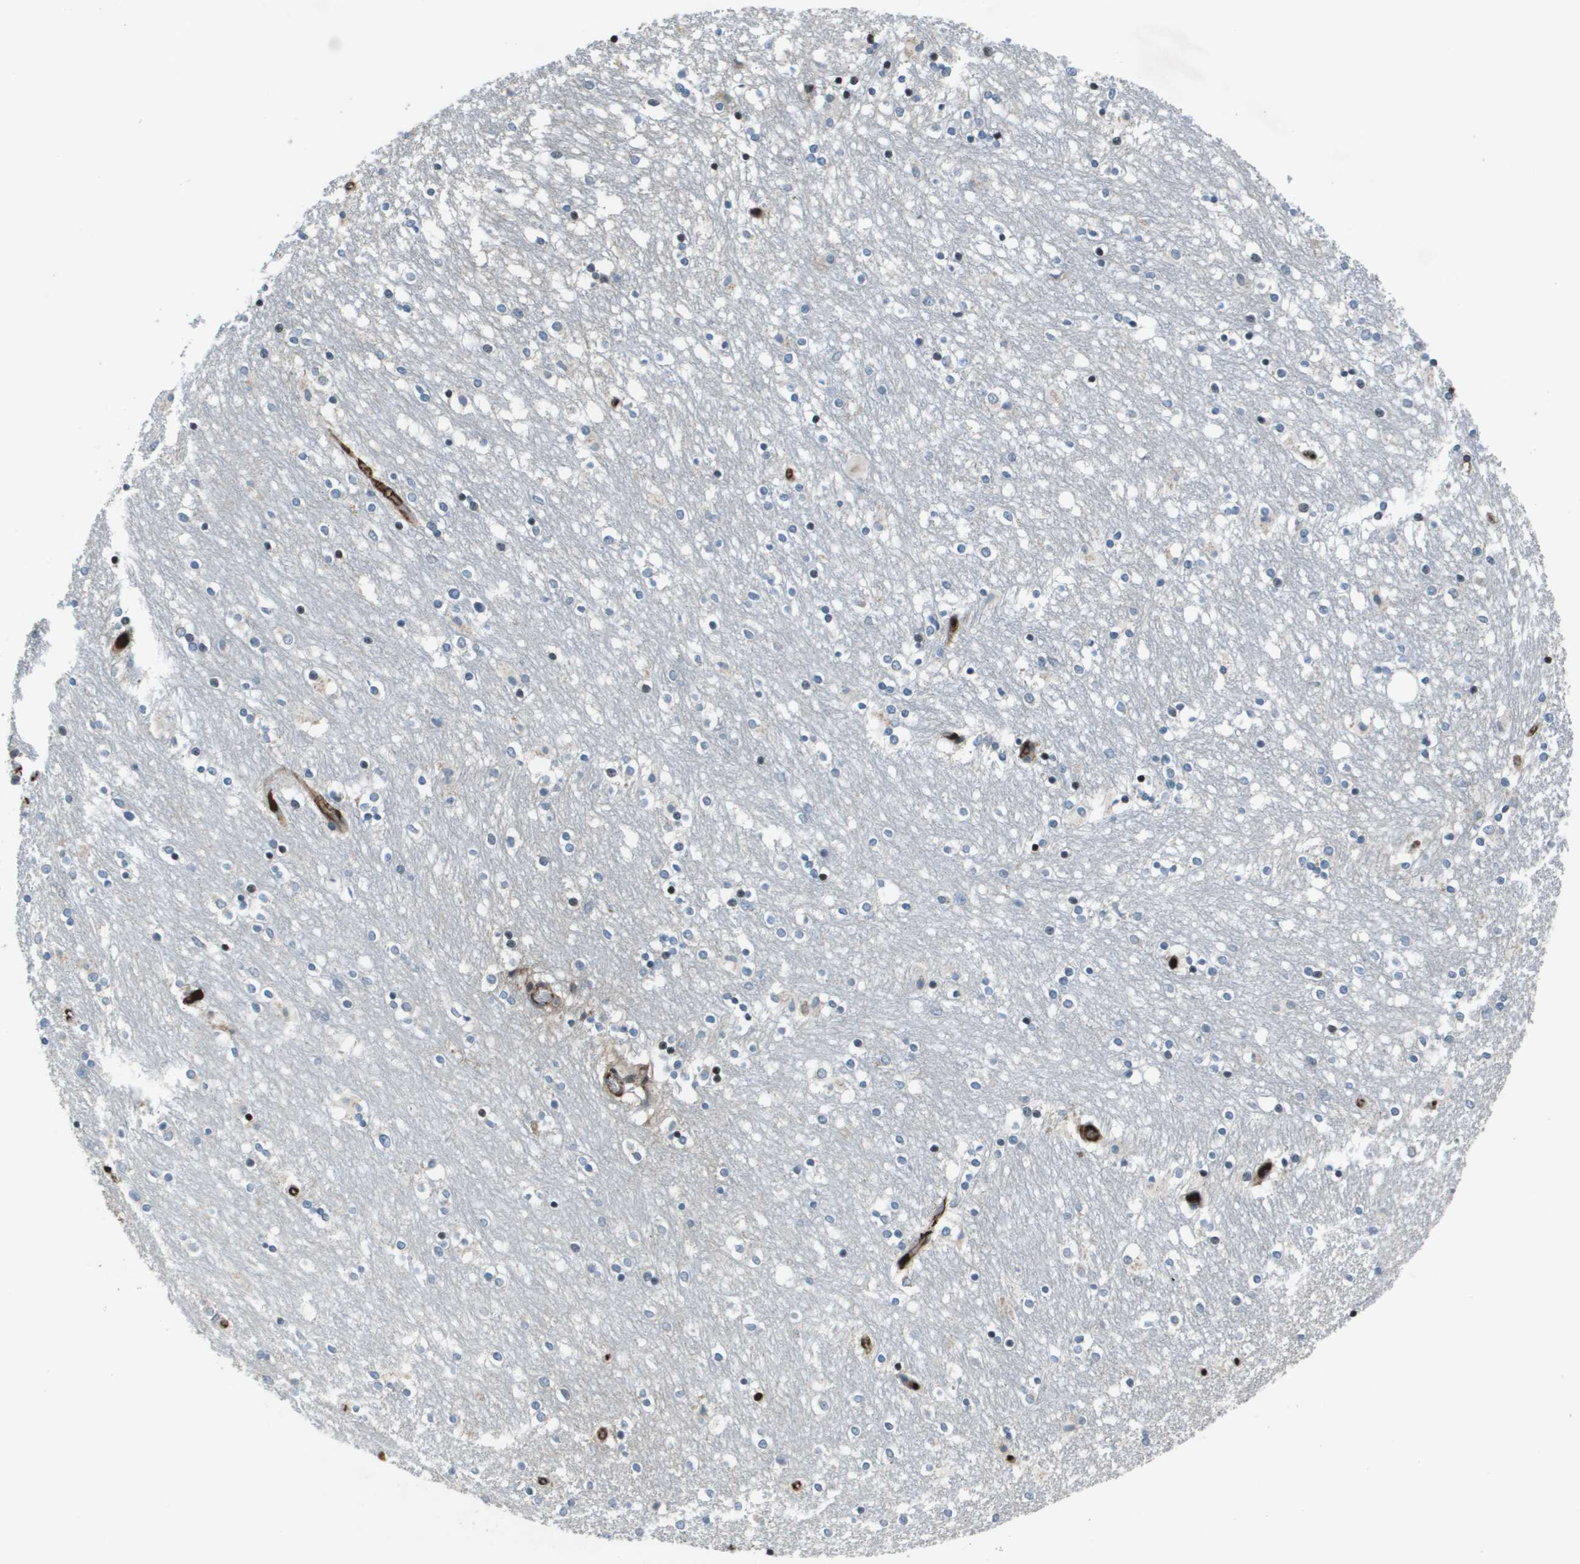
{"staining": {"intensity": "moderate", "quantity": "<25%", "location": "nuclear"}, "tissue": "caudate", "cell_type": "Glial cells", "image_type": "normal", "snomed": [{"axis": "morphology", "description": "Normal tissue, NOS"}, {"axis": "topography", "description": "Lateral ventricle wall"}], "caption": "Glial cells demonstrate low levels of moderate nuclear staining in about <25% of cells in normal caudate. Nuclei are stained in blue.", "gene": "CXCL12", "patient": {"sex": "female", "age": 54}}